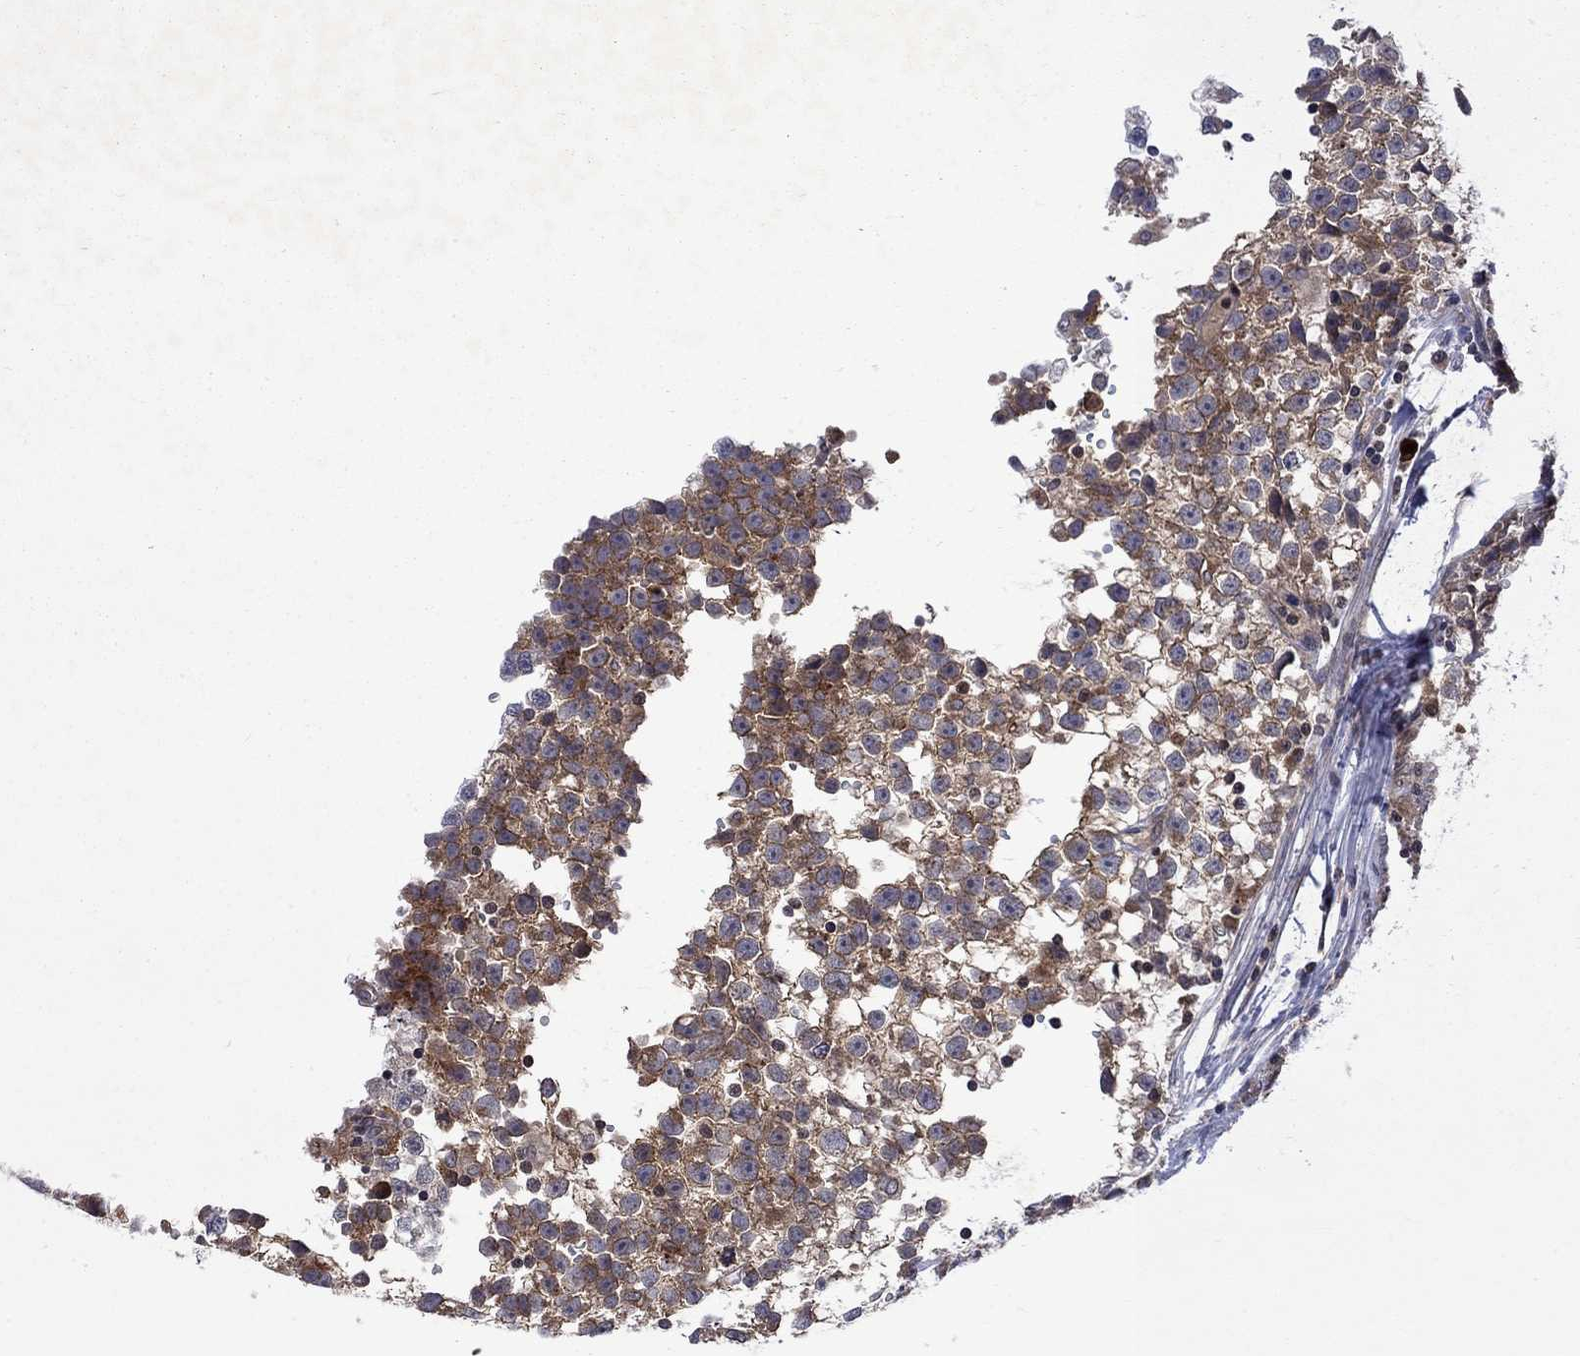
{"staining": {"intensity": "moderate", "quantity": "25%-75%", "location": "cytoplasmic/membranous"}, "tissue": "testis cancer", "cell_type": "Tumor cells", "image_type": "cancer", "snomed": [{"axis": "morphology", "description": "Seminoma, NOS"}, {"axis": "topography", "description": "Testis"}], "caption": "This is a histology image of IHC staining of seminoma (testis), which shows moderate positivity in the cytoplasmic/membranous of tumor cells.", "gene": "TMEM33", "patient": {"sex": "male", "age": 31}}